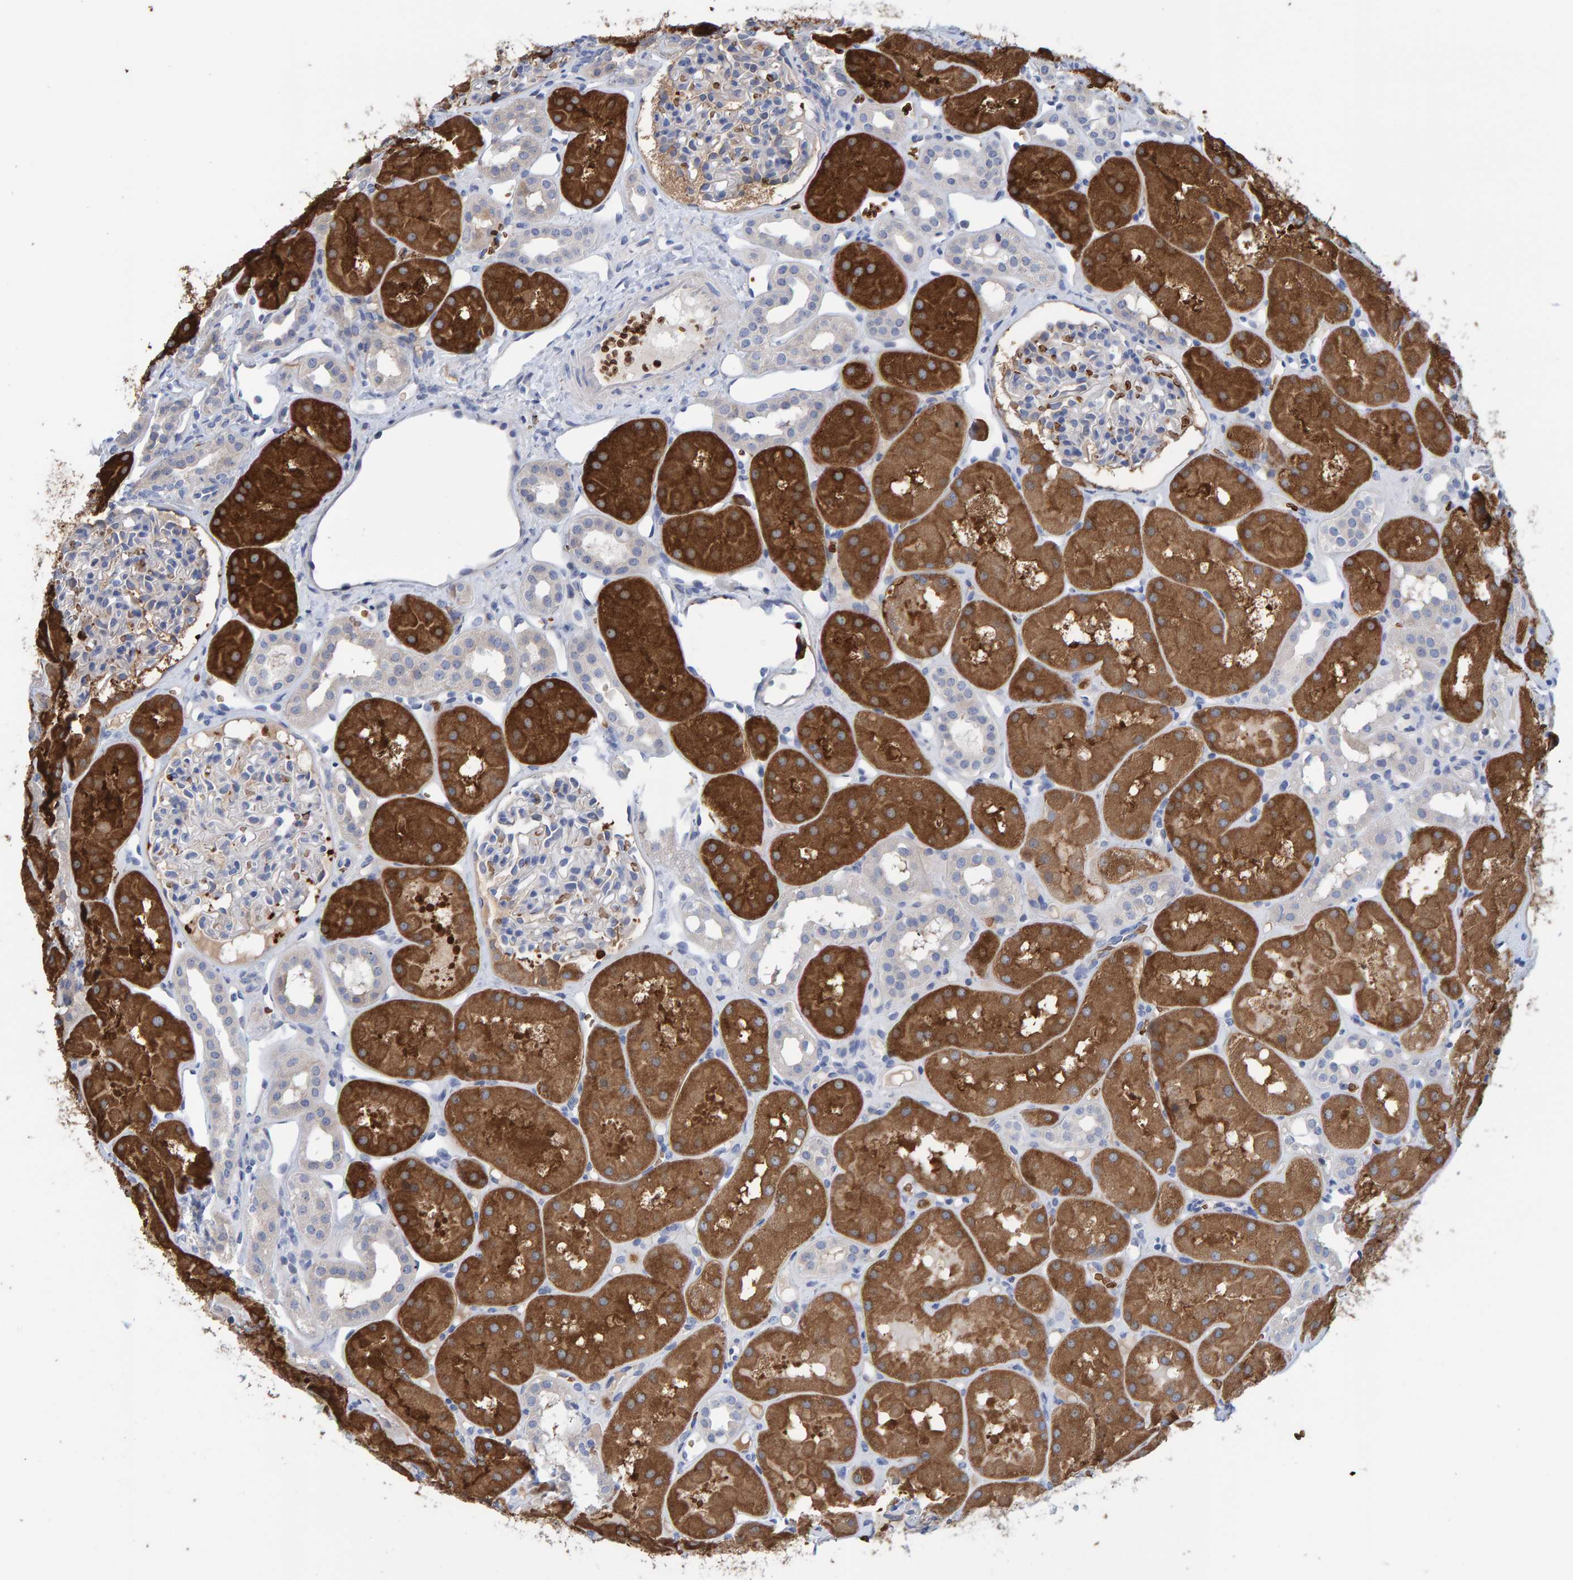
{"staining": {"intensity": "weak", "quantity": "25%-75%", "location": "cytoplasmic/membranous"}, "tissue": "kidney", "cell_type": "Cells in glomeruli", "image_type": "normal", "snomed": [{"axis": "morphology", "description": "Normal tissue, NOS"}, {"axis": "topography", "description": "Kidney"}], "caption": "Immunohistochemical staining of benign human kidney exhibits low levels of weak cytoplasmic/membranous positivity in approximately 25%-75% of cells in glomeruli.", "gene": "VPS9D1", "patient": {"sex": "male", "age": 16}}